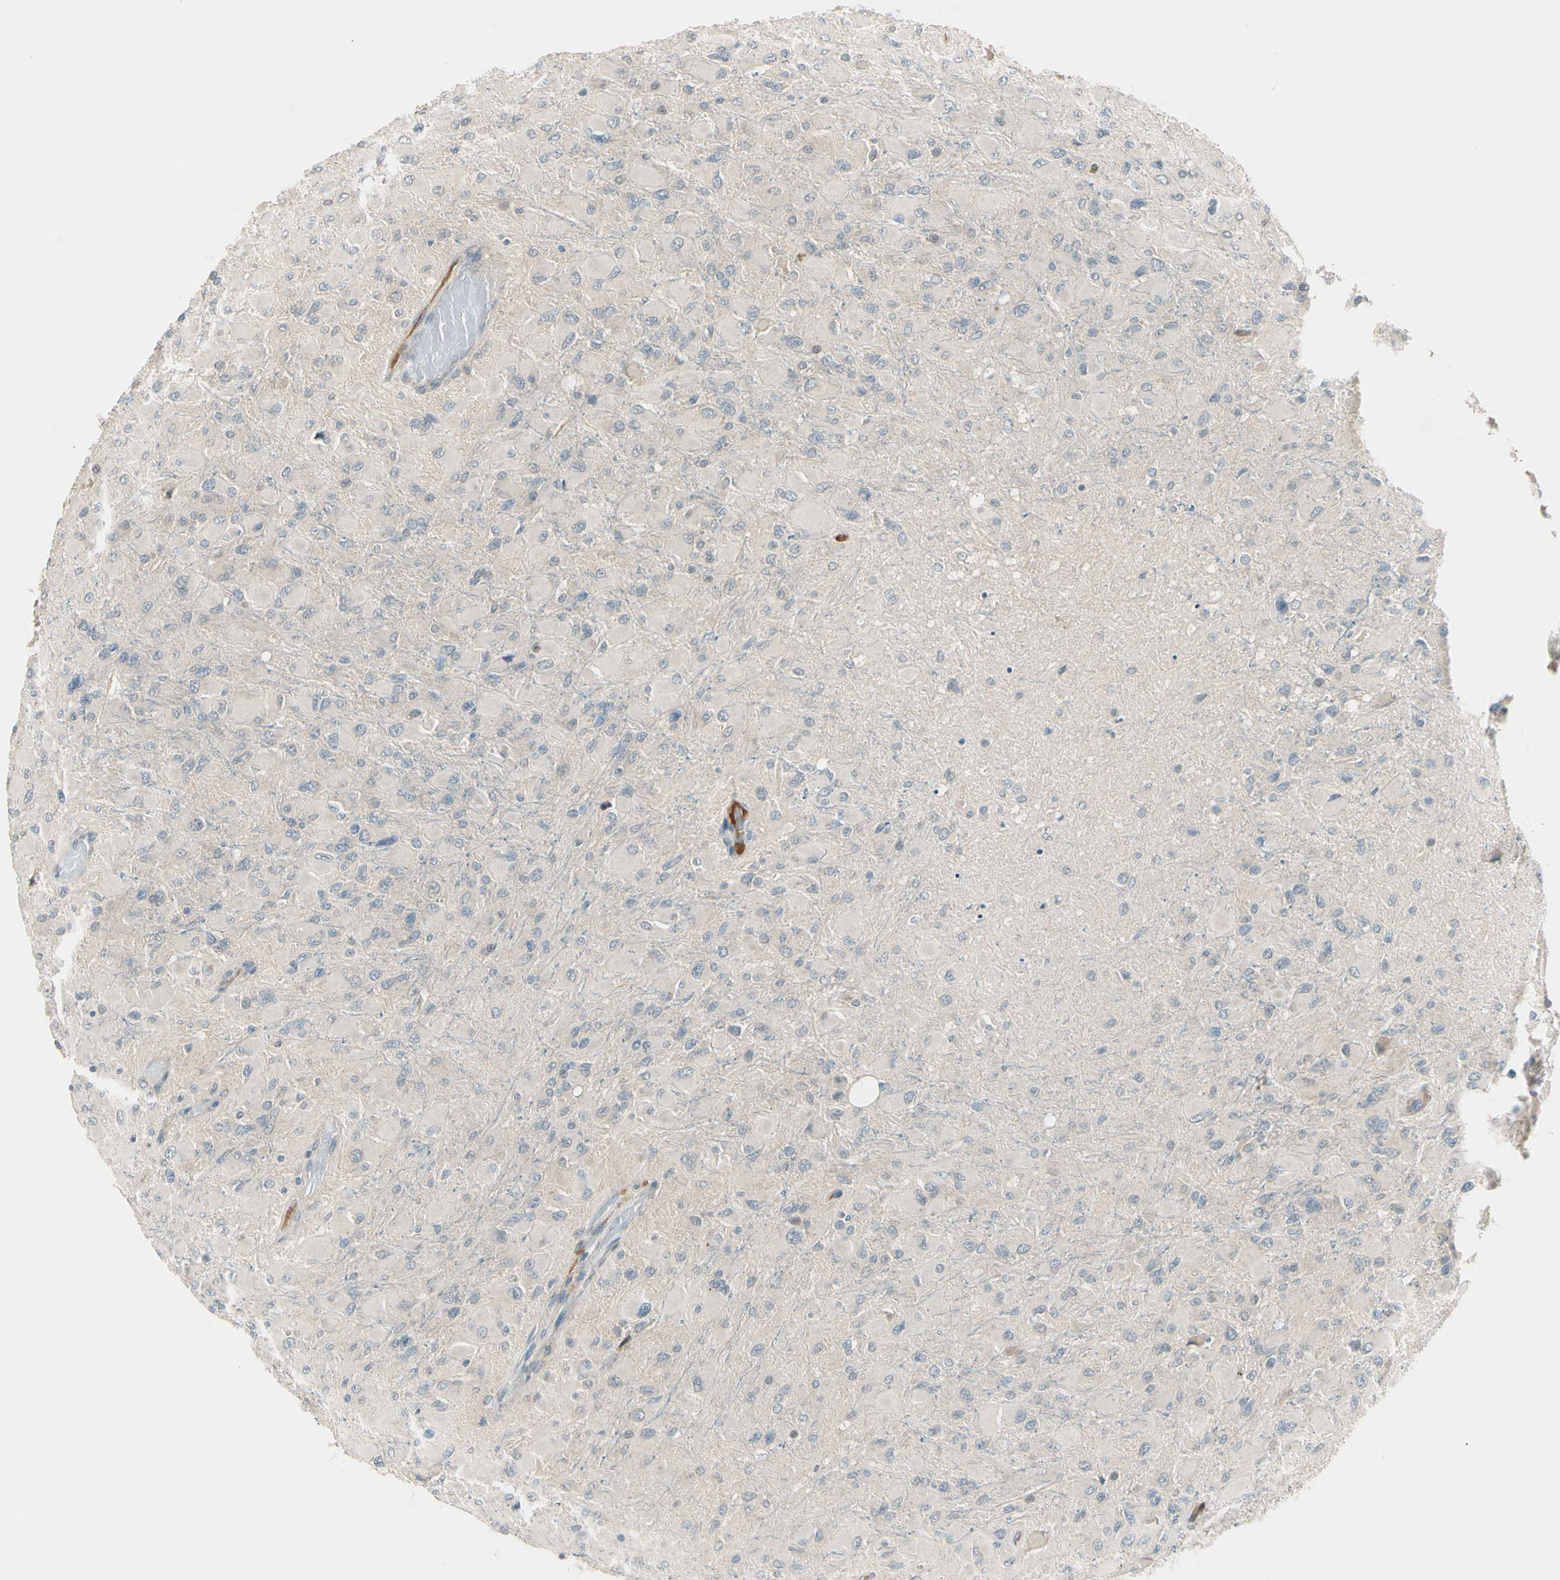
{"staining": {"intensity": "negative", "quantity": "none", "location": "none"}, "tissue": "glioma", "cell_type": "Tumor cells", "image_type": "cancer", "snomed": [{"axis": "morphology", "description": "Glioma, malignant, High grade"}, {"axis": "topography", "description": "Cerebral cortex"}], "caption": "A high-resolution histopathology image shows immunohistochemistry staining of glioma, which exhibits no significant staining in tumor cells.", "gene": "PCDHB15", "patient": {"sex": "female", "age": 36}}